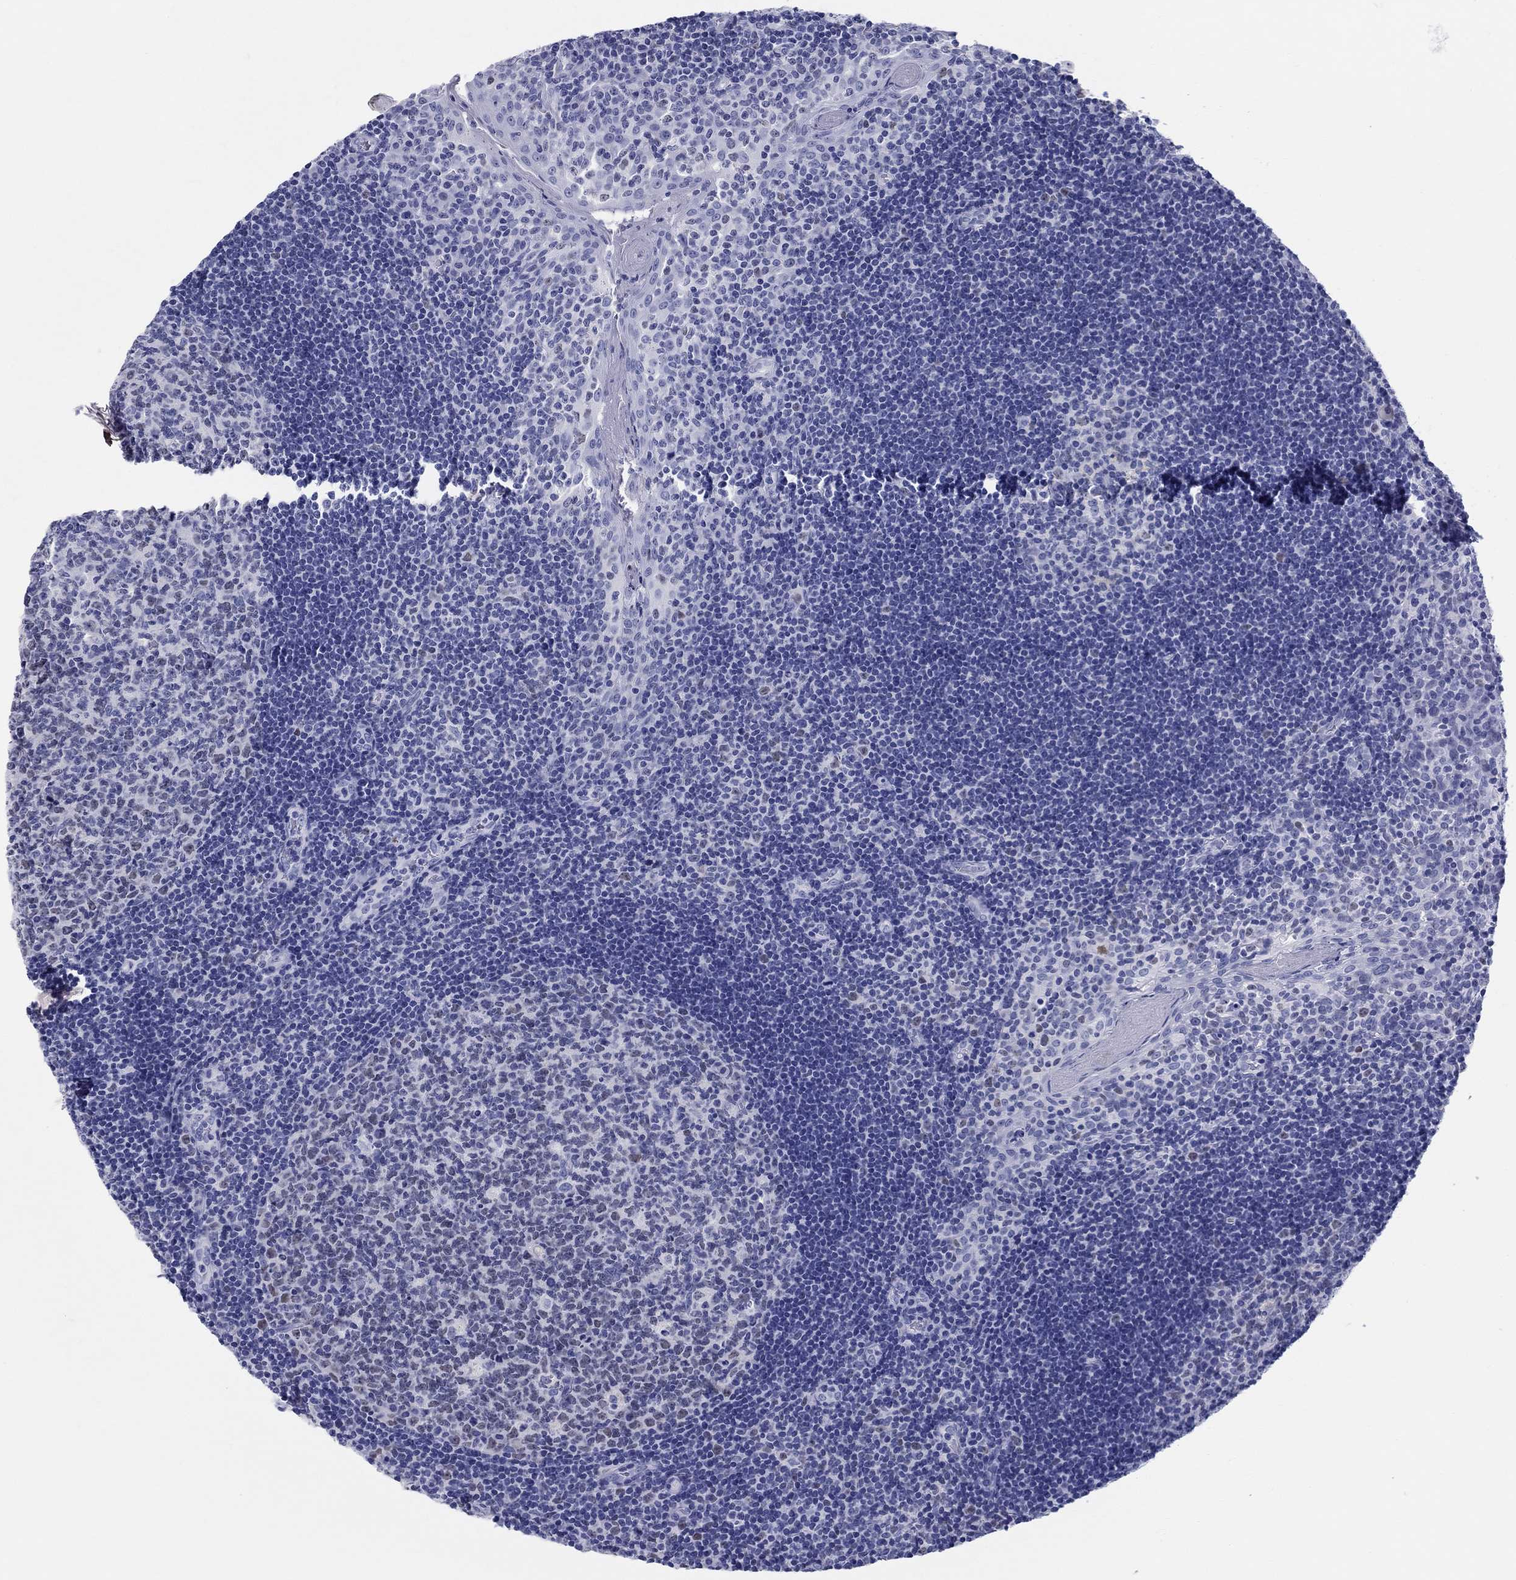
{"staining": {"intensity": "negative", "quantity": "none", "location": "none"}, "tissue": "tonsil", "cell_type": "Germinal center cells", "image_type": "normal", "snomed": [{"axis": "morphology", "description": "Normal tissue, NOS"}, {"axis": "topography", "description": "Tonsil"}], "caption": "An immunohistochemistry (IHC) micrograph of normal tonsil is shown. There is no staining in germinal center cells of tonsil.", "gene": "LAMP5", "patient": {"sex": "female", "age": 13}}